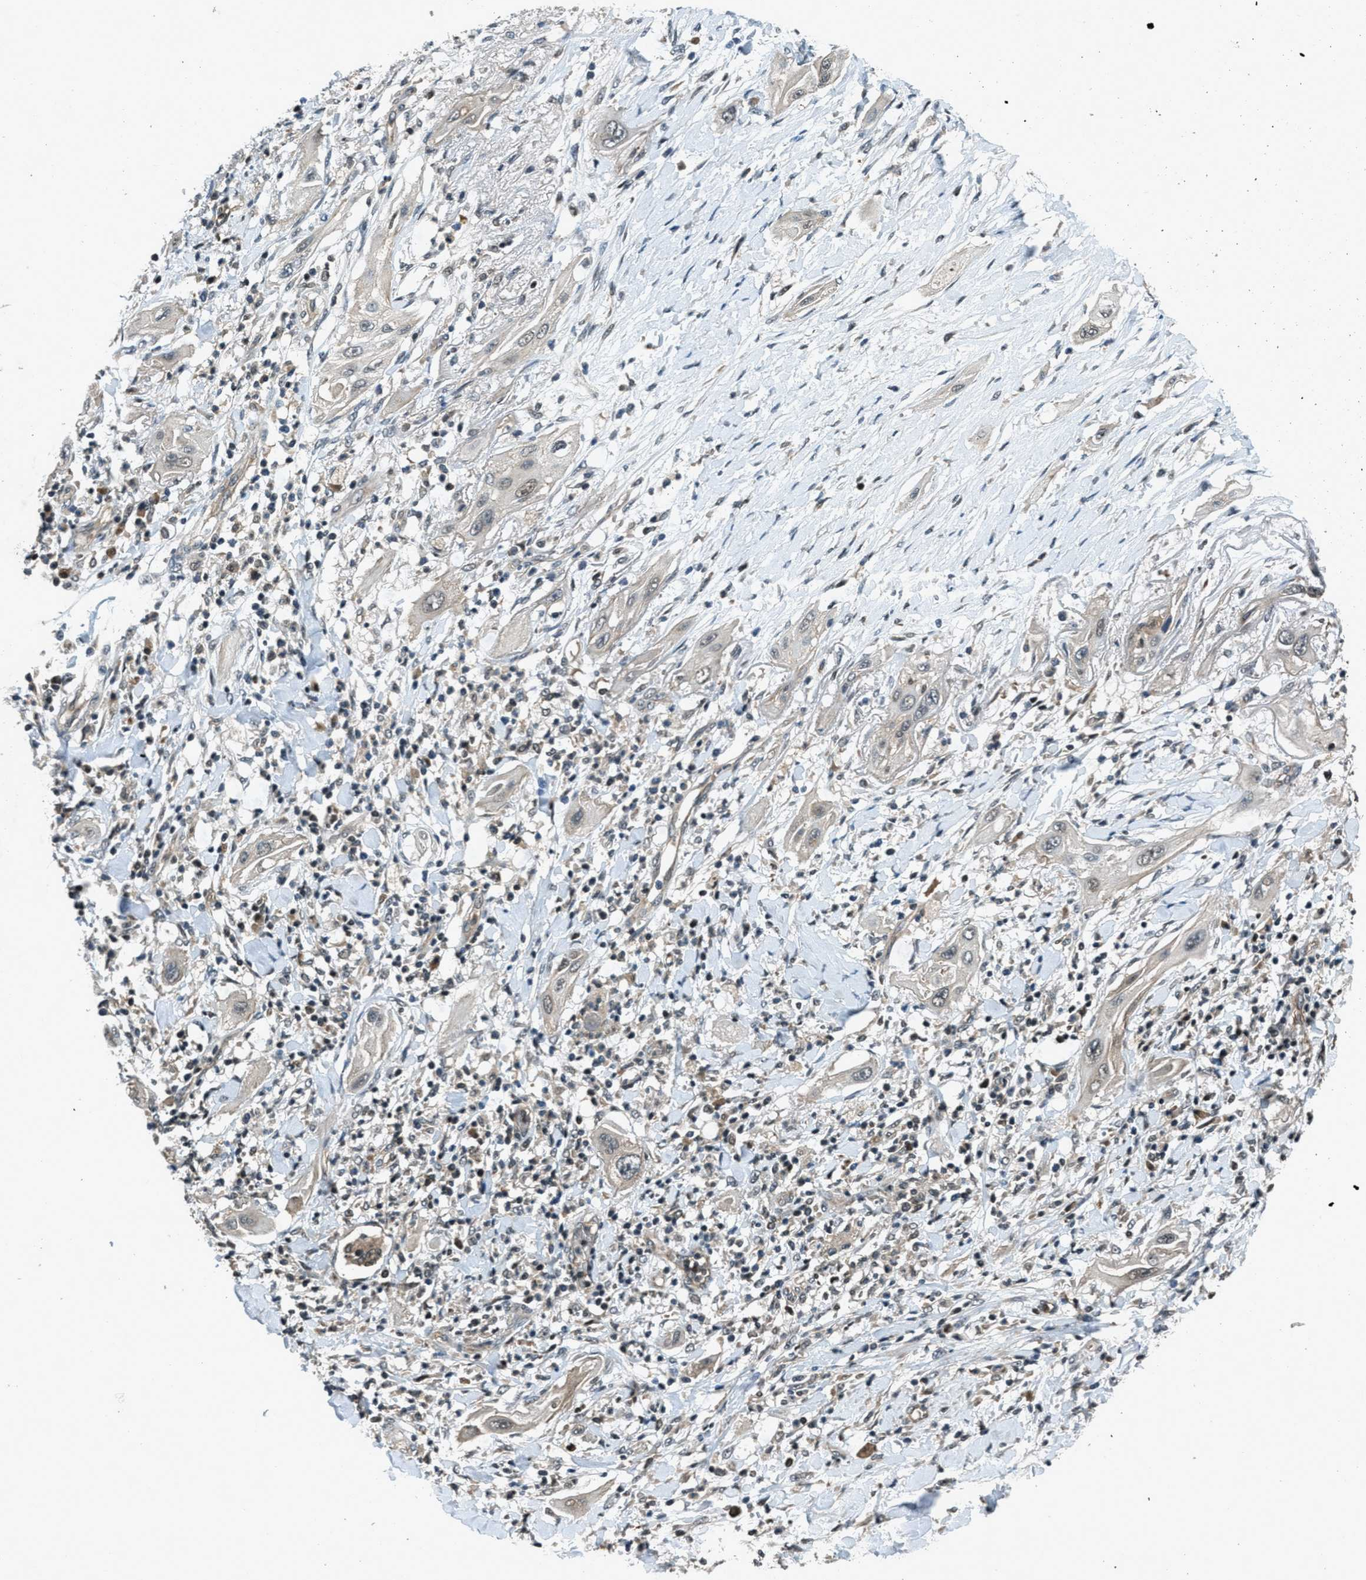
{"staining": {"intensity": "weak", "quantity": "<25%", "location": "cytoplasmic/membranous,nuclear"}, "tissue": "lung cancer", "cell_type": "Tumor cells", "image_type": "cancer", "snomed": [{"axis": "morphology", "description": "Squamous cell carcinoma, NOS"}, {"axis": "topography", "description": "Lung"}], "caption": "Protein analysis of lung cancer reveals no significant positivity in tumor cells.", "gene": "DUSP6", "patient": {"sex": "female", "age": 47}}